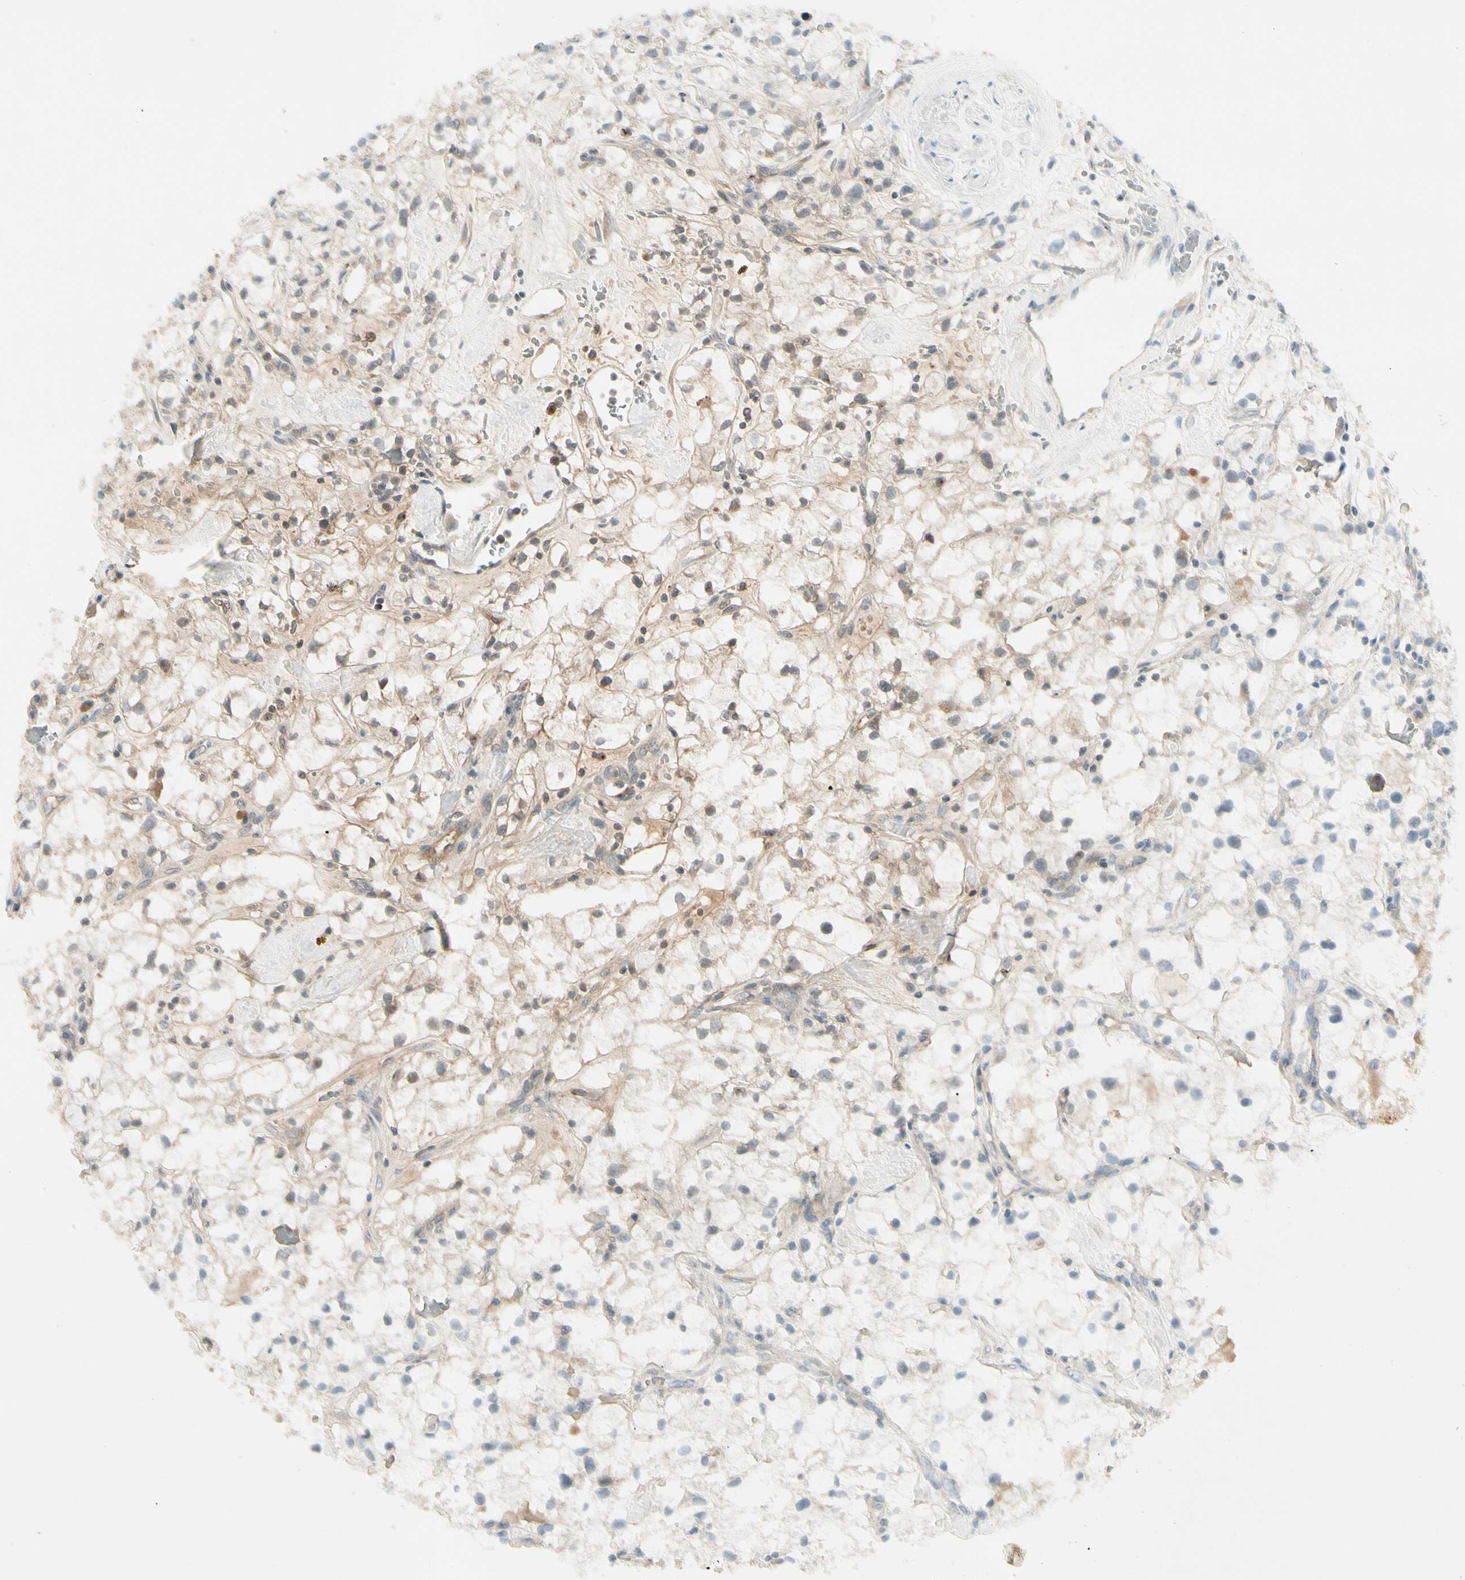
{"staining": {"intensity": "moderate", "quantity": "25%-75%", "location": "cytoplasmic/membranous"}, "tissue": "renal cancer", "cell_type": "Tumor cells", "image_type": "cancer", "snomed": [{"axis": "morphology", "description": "Adenocarcinoma, NOS"}, {"axis": "topography", "description": "Kidney"}], "caption": "There is medium levels of moderate cytoplasmic/membranous staining in tumor cells of adenocarcinoma (renal), as demonstrated by immunohistochemical staining (brown color).", "gene": "CCL4", "patient": {"sex": "female", "age": 60}}